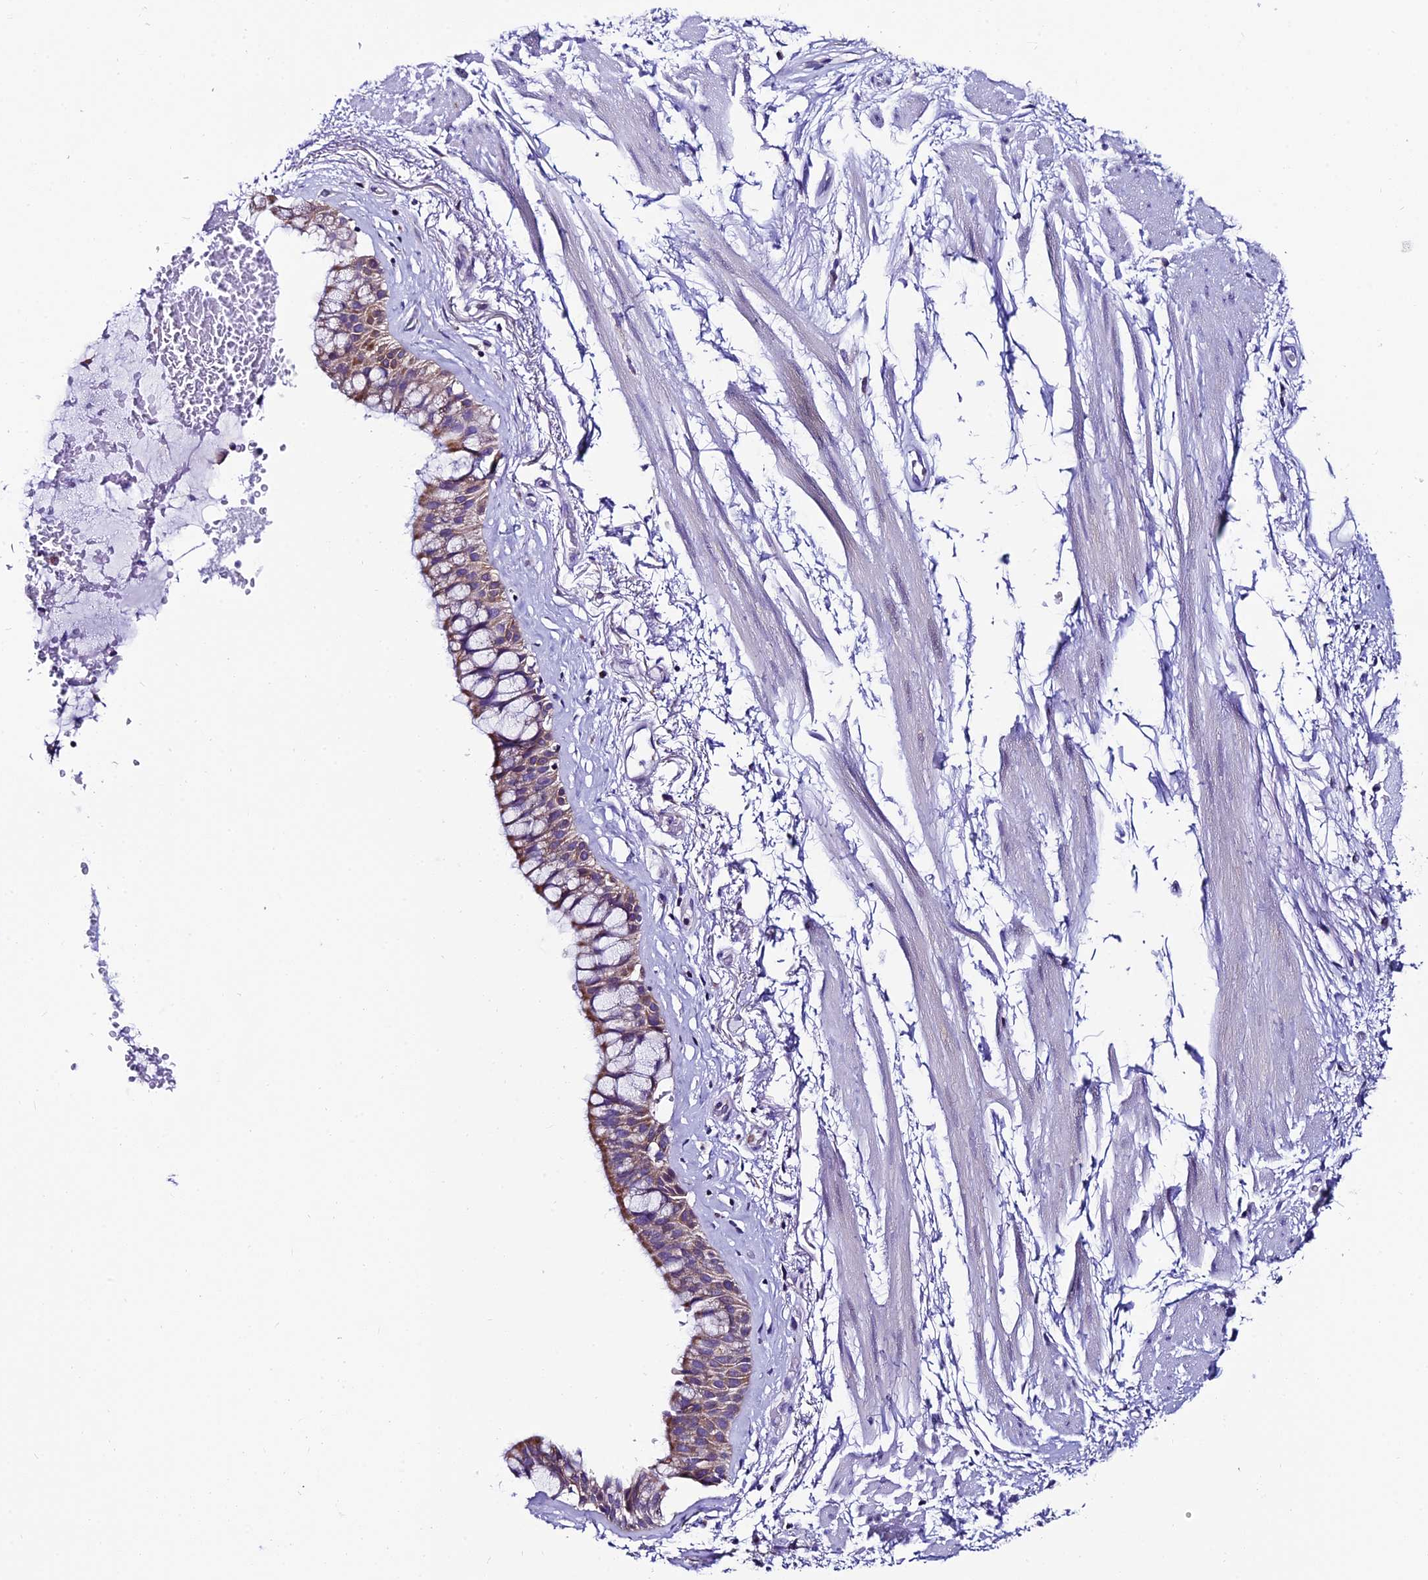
{"staining": {"intensity": "negative", "quantity": "none", "location": "none"}, "tissue": "adipose tissue", "cell_type": "Adipocytes", "image_type": "normal", "snomed": [{"axis": "morphology", "description": "Normal tissue, NOS"}, {"axis": "topography", "description": "Bronchus"}], "caption": "An IHC micrograph of benign adipose tissue is shown. There is no staining in adipocytes of adipose tissue.", "gene": "REEP4", "patient": {"sex": "male", "age": 66}}